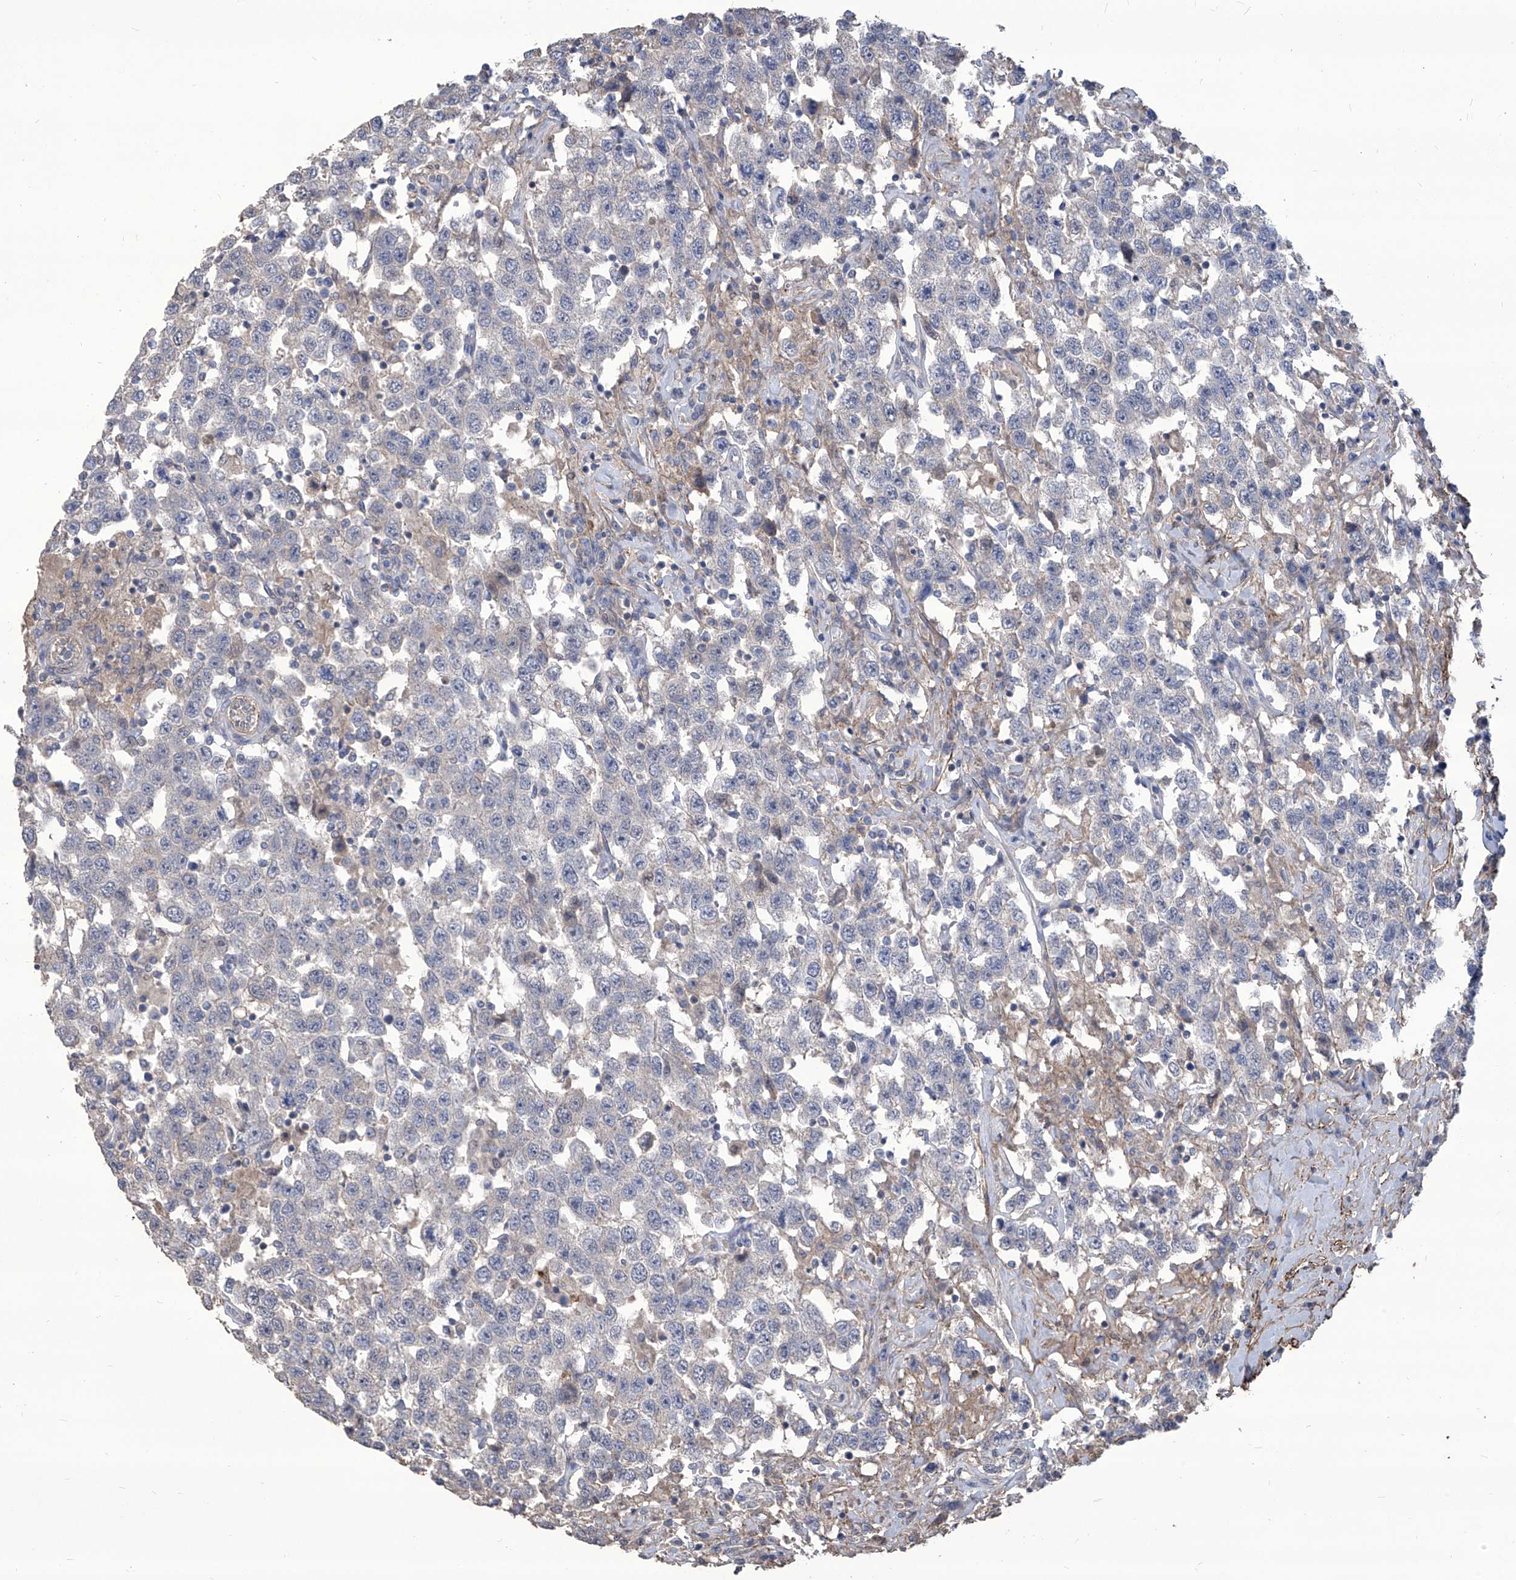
{"staining": {"intensity": "negative", "quantity": "none", "location": "none"}, "tissue": "testis cancer", "cell_type": "Tumor cells", "image_type": "cancer", "snomed": [{"axis": "morphology", "description": "Seminoma, NOS"}, {"axis": "topography", "description": "Testis"}], "caption": "Human testis cancer (seminoma) stained for a protein using immunohistochemistry reveals no staining in tumor cells.", "gene": "TXNIP", "patient": {"sex": "male", "age": 41}}